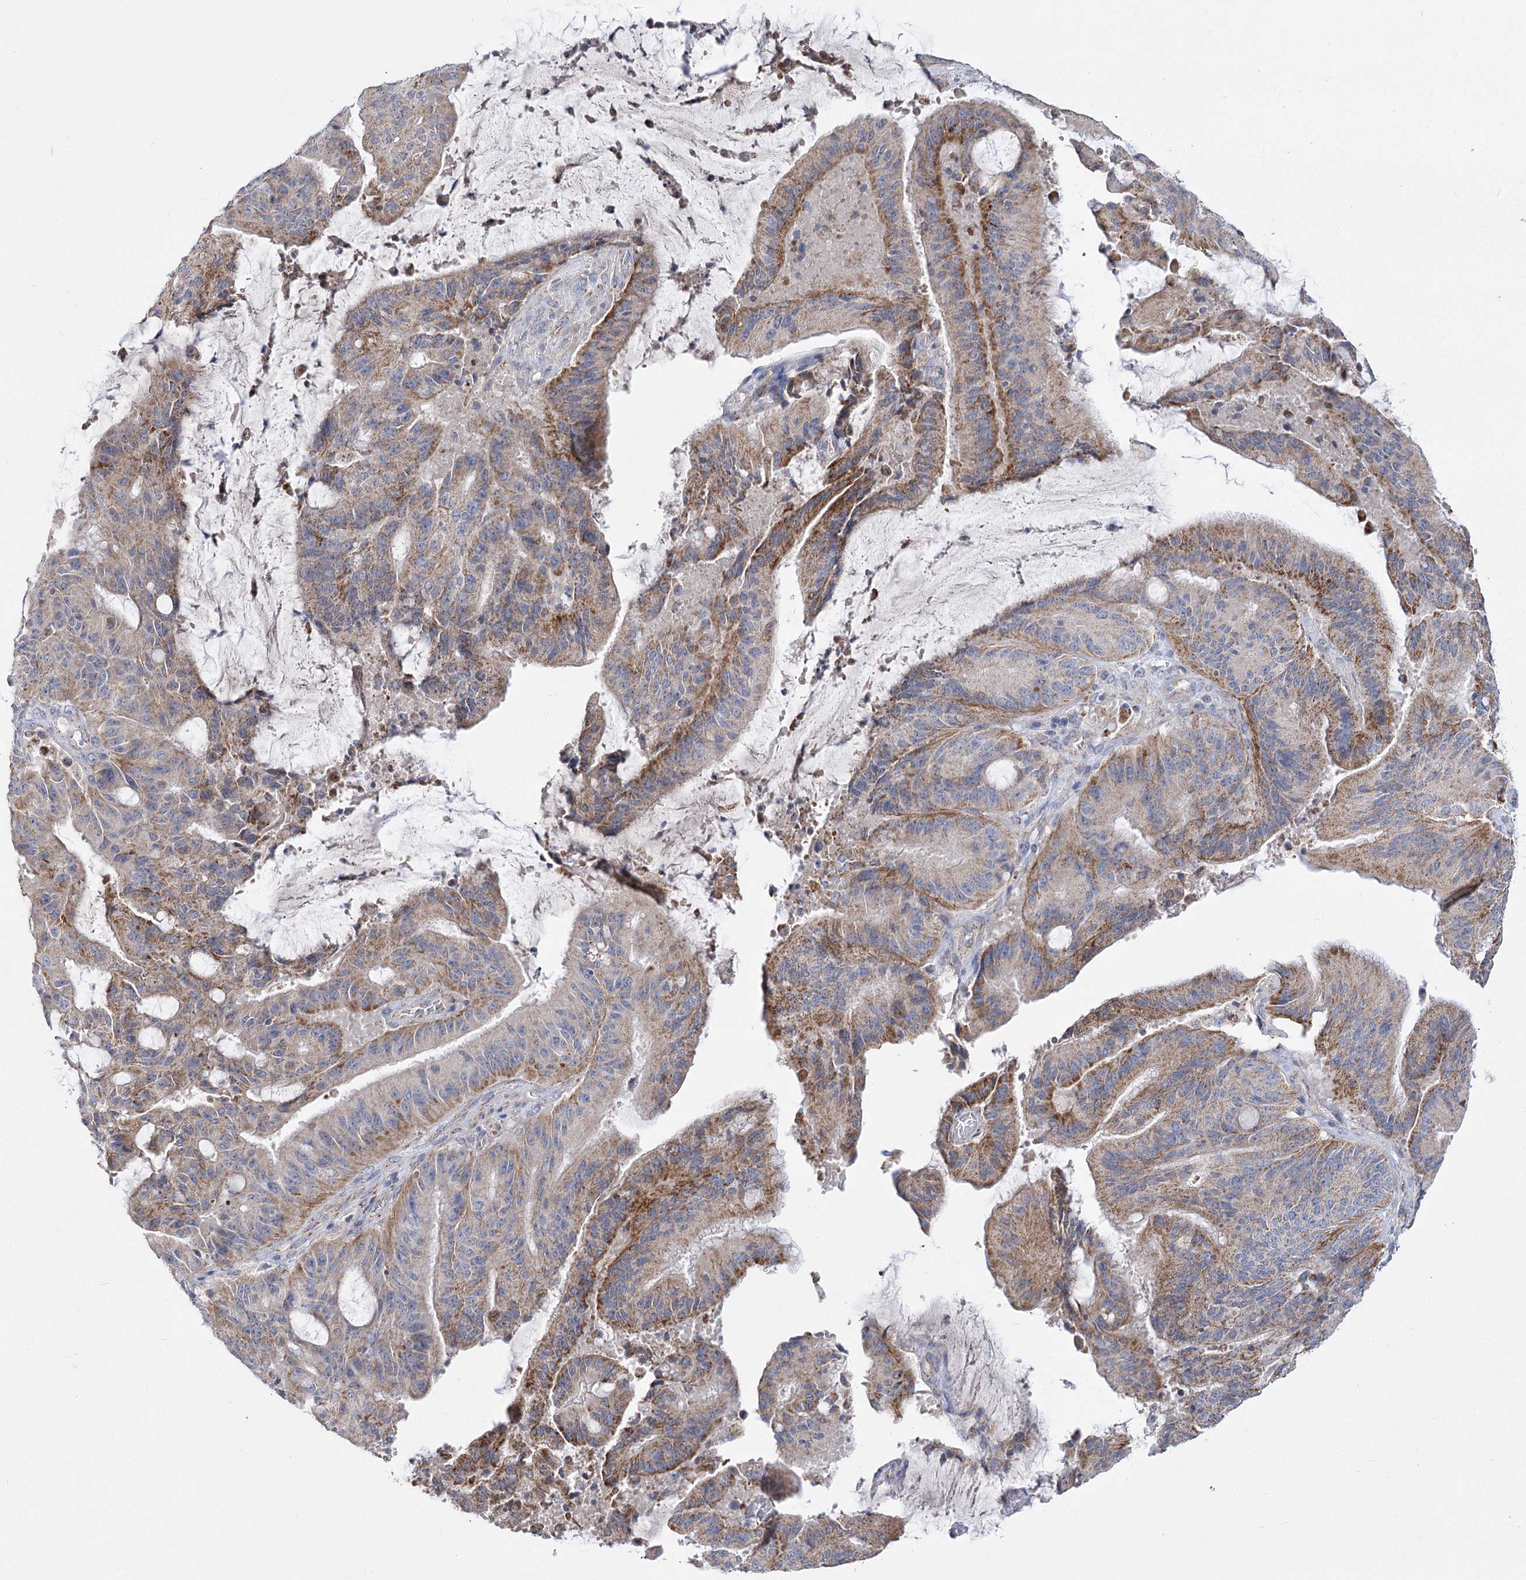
{"staining": {"intensity": "moderate", "quantity": ">75%", "location": "cytoplasmic/membranous"}, "tissue": "liver cancer", "cell_type": "Tumor cells", "image_type": "cancer", "snomed": [{"axis": "morphology", "description": "Normal tissue, NOS"}, {"axis": "morphology", "description": "Cholangiocarcinoma"}, {"axis": "topography", "description": "Liver"}, {"axis": "topography", "description": "Peripheral nerve tissue"}], "caption": "An image showing moderate cytoplasmic/membranous positivity in about >75% of tumor cells in cholangiocarcinoma (liver), as visualized by brown immunohistochemical staining.", "gene": "PDHB", "patient": {"sex": "female", "age": 73}}